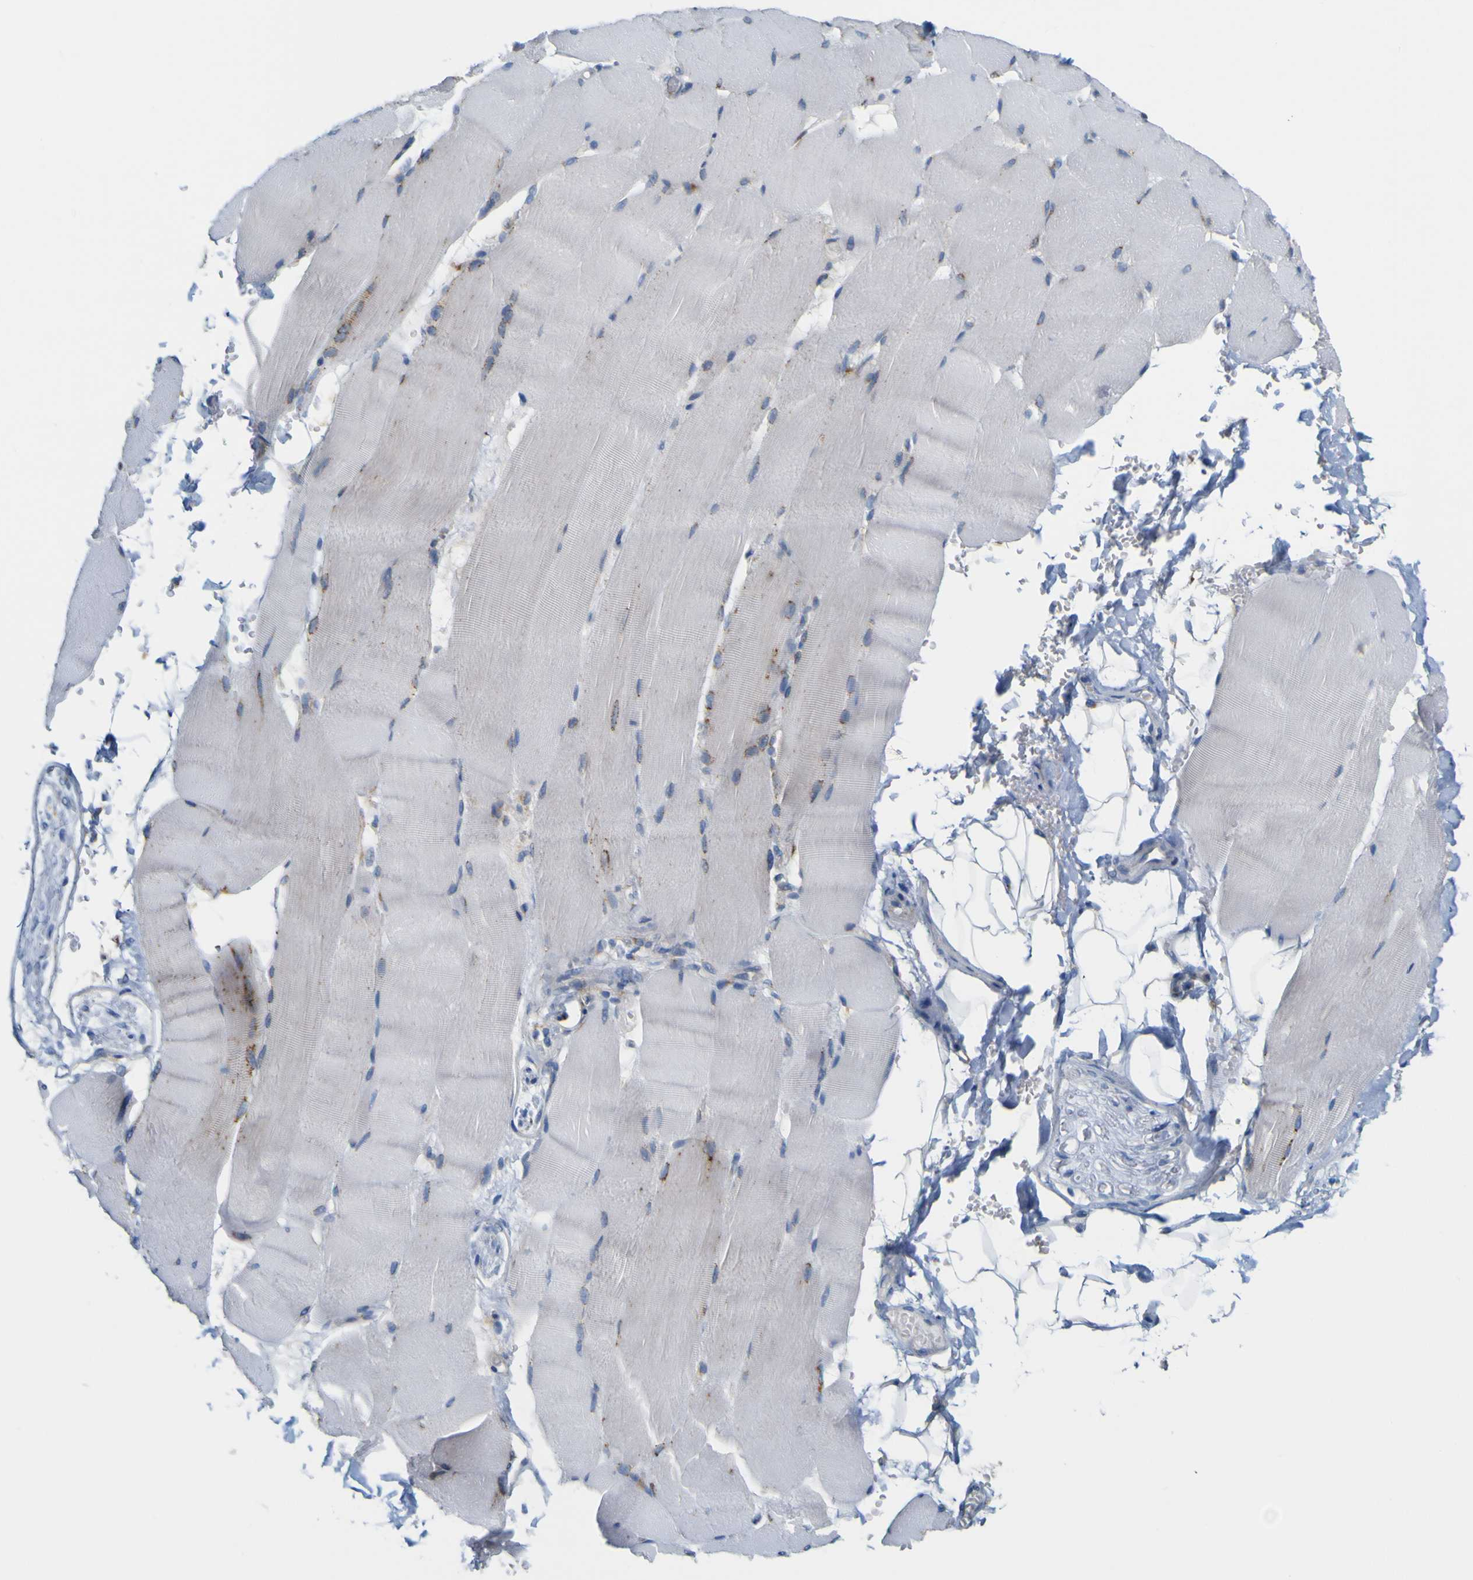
{"staining": {"intensity": "negative", "quantity": "none", "location": "none"}, "tissue": "skeletal muscle", "cell_type": "Myocytes", "image_type": "normal", "snomed": [{"axis": "morphology", "description": "Normal tissue, NOS"}, {"axis": "topography", "description": "Skin"}, {"axis": "topography", "description": "Skeletal muscle"}], "caption": "A high-resolution image shows IHC staining of benign skeletal muscle, which demonstrates no significant staining in myocytes.", "gene": "IGF2R", "patient": {"sex": "male", "age": 83}}